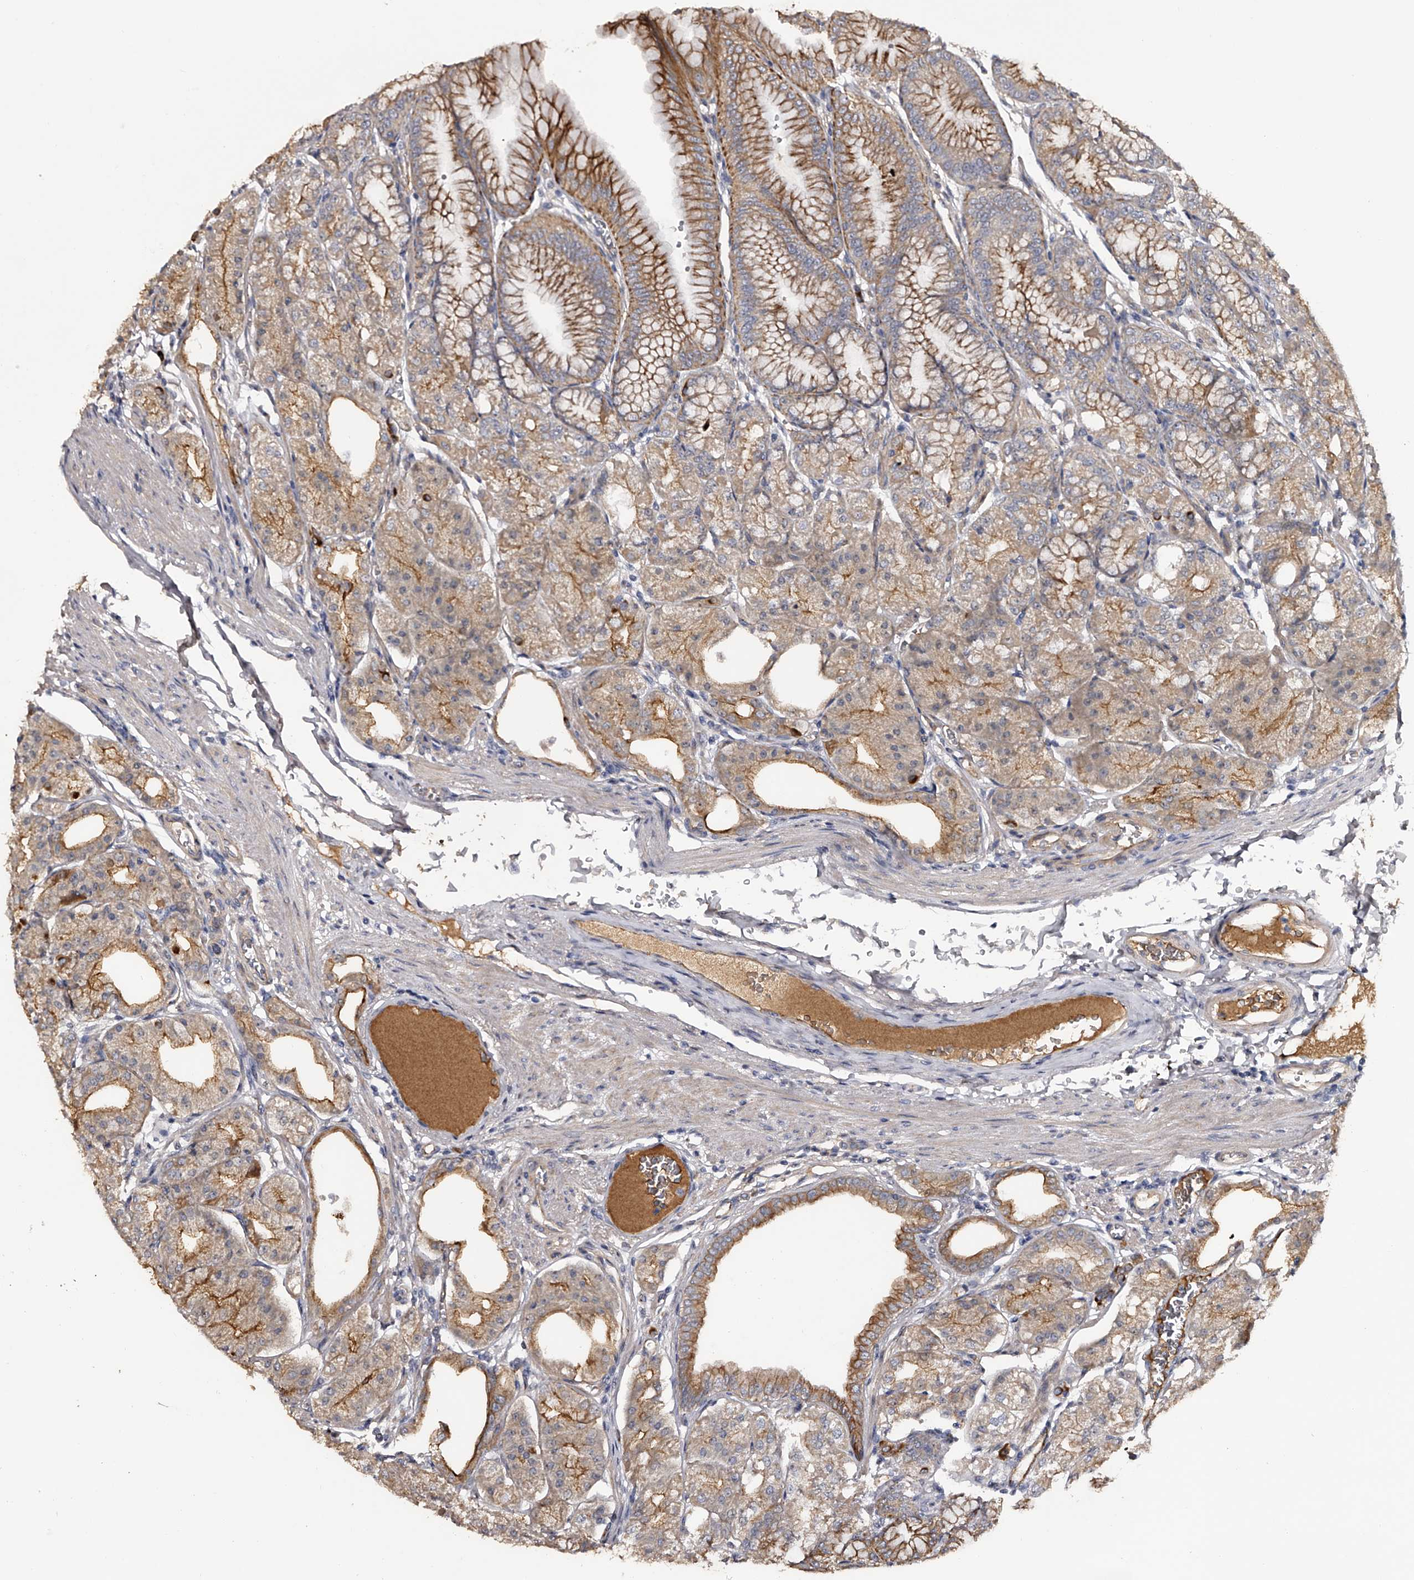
{"staining": {"intensity": "moderate", "quantity": ">75%", "location": "cytoplasmic/membranous"}, "tissue": "stomach", "cell_type": "Glandular cells", "image_type": "normal", "snomed": [{"axis": "morphology", "description": "Normal tissue, NOS"}, {"axis": "topography", "description": "Stomach, lower"}], "caption": "Glandular cells reveal medium levels of moderate cytoplasmic/membranous positivity in approximately >75% of cells in benign stomach.", "gene": "MDN1", "patient": {"sex": "male", "age": 71}}